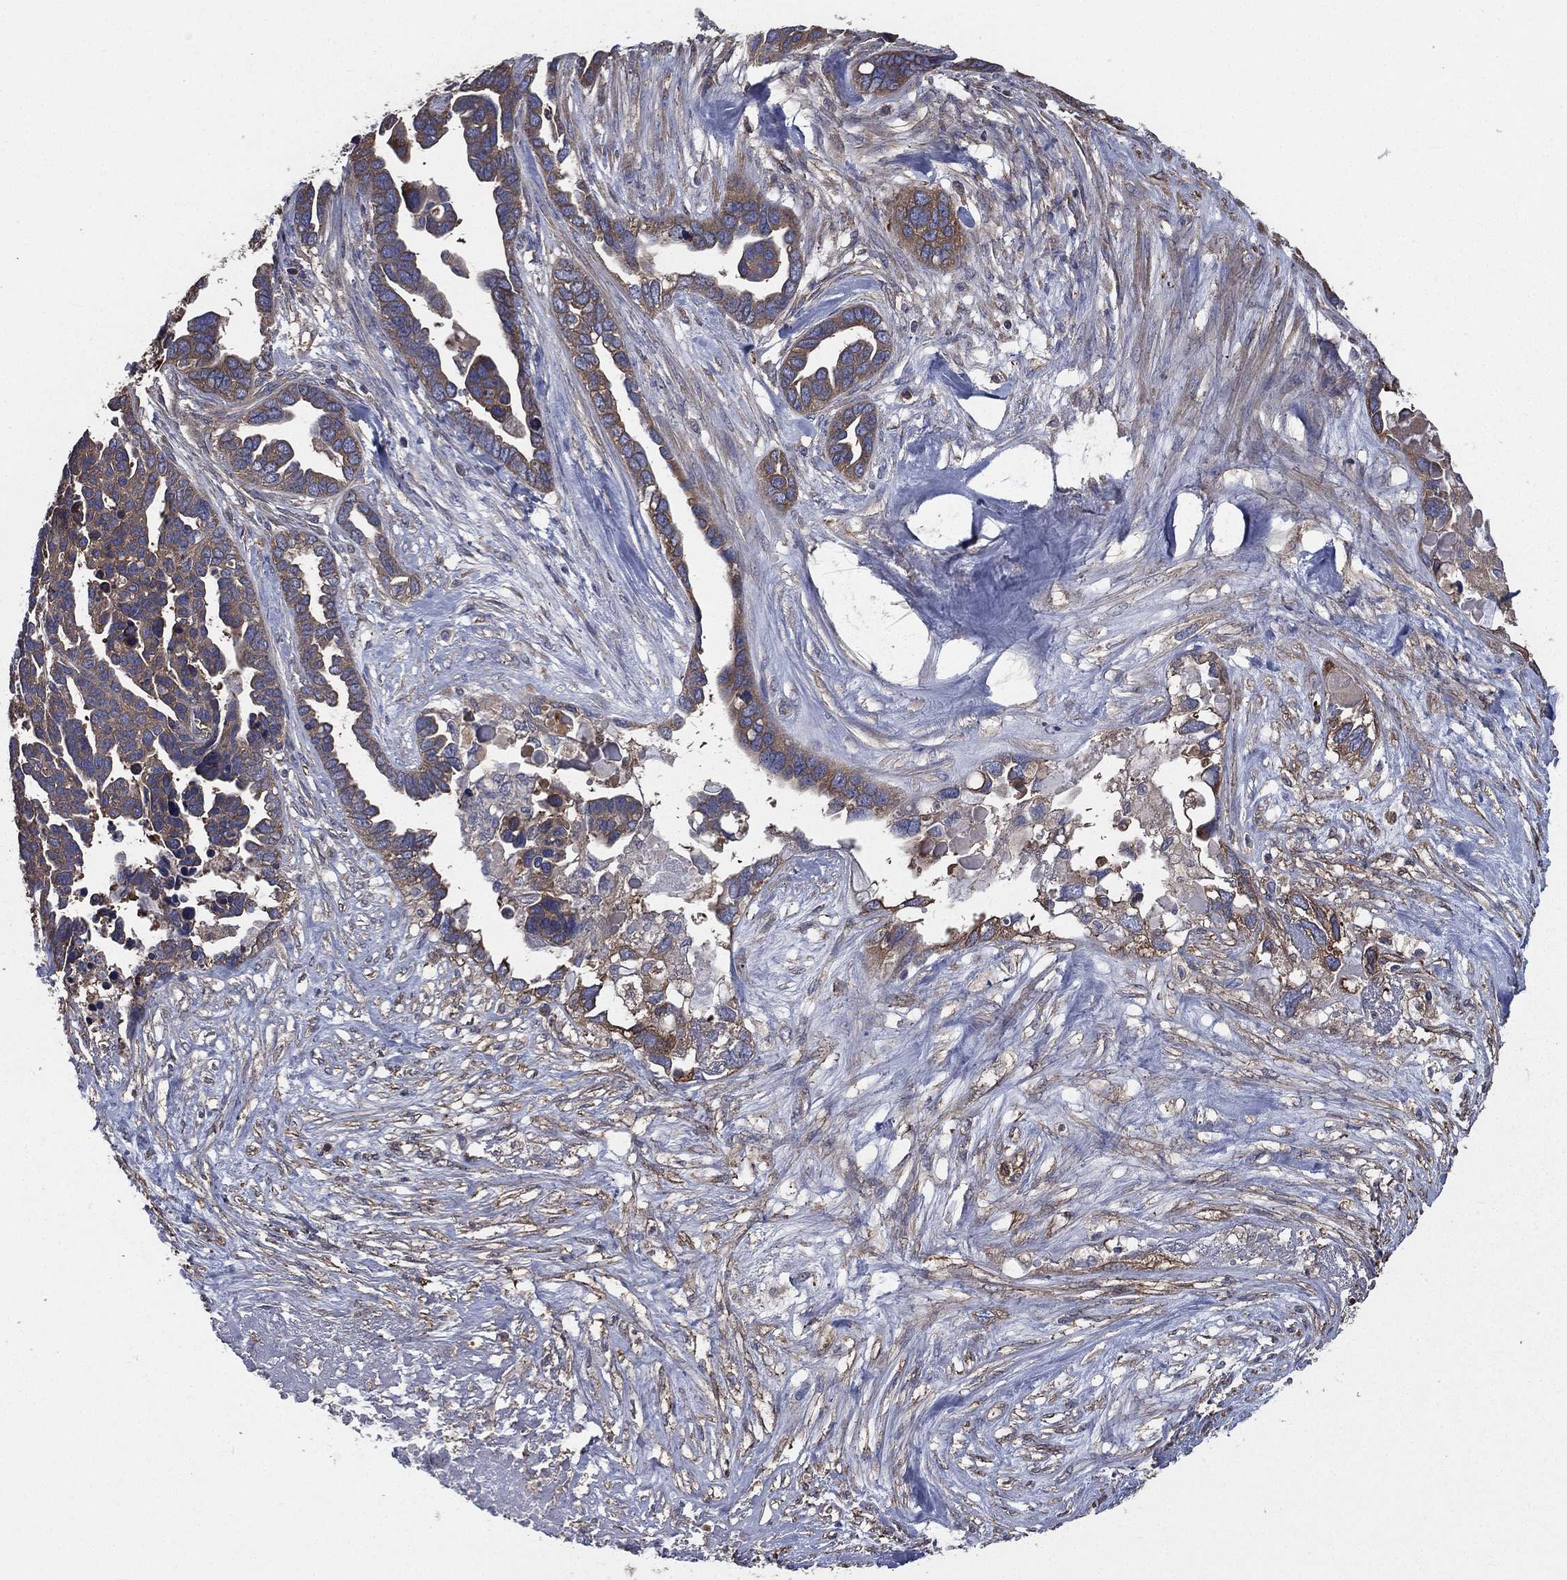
{"staining": {"intensity": "weak", "quantity": ">75%", "location": "cytoplasmic/membranous"}, "tissue": "ovarian cancer", "cell_type": "Tumor cells", "image_type": "cancer", "snomed": [{"axis": "morphology", "description": "Cystadenocarcinoma, serous, NOS"}, {"axis": "topography", "description": "Ovary"}], "caption": "This micrograph reveals ovarian cancer (serous cystadenocarcinoma) stained with immunohistochemistry to label a protein in brown. The cytoplasmic/membranous of tumor cells show weak positivity for the protein. Nuclei are counter-stained blue.", "gene": "SARS1", "patient": {"sex": "female", "age": 54}}